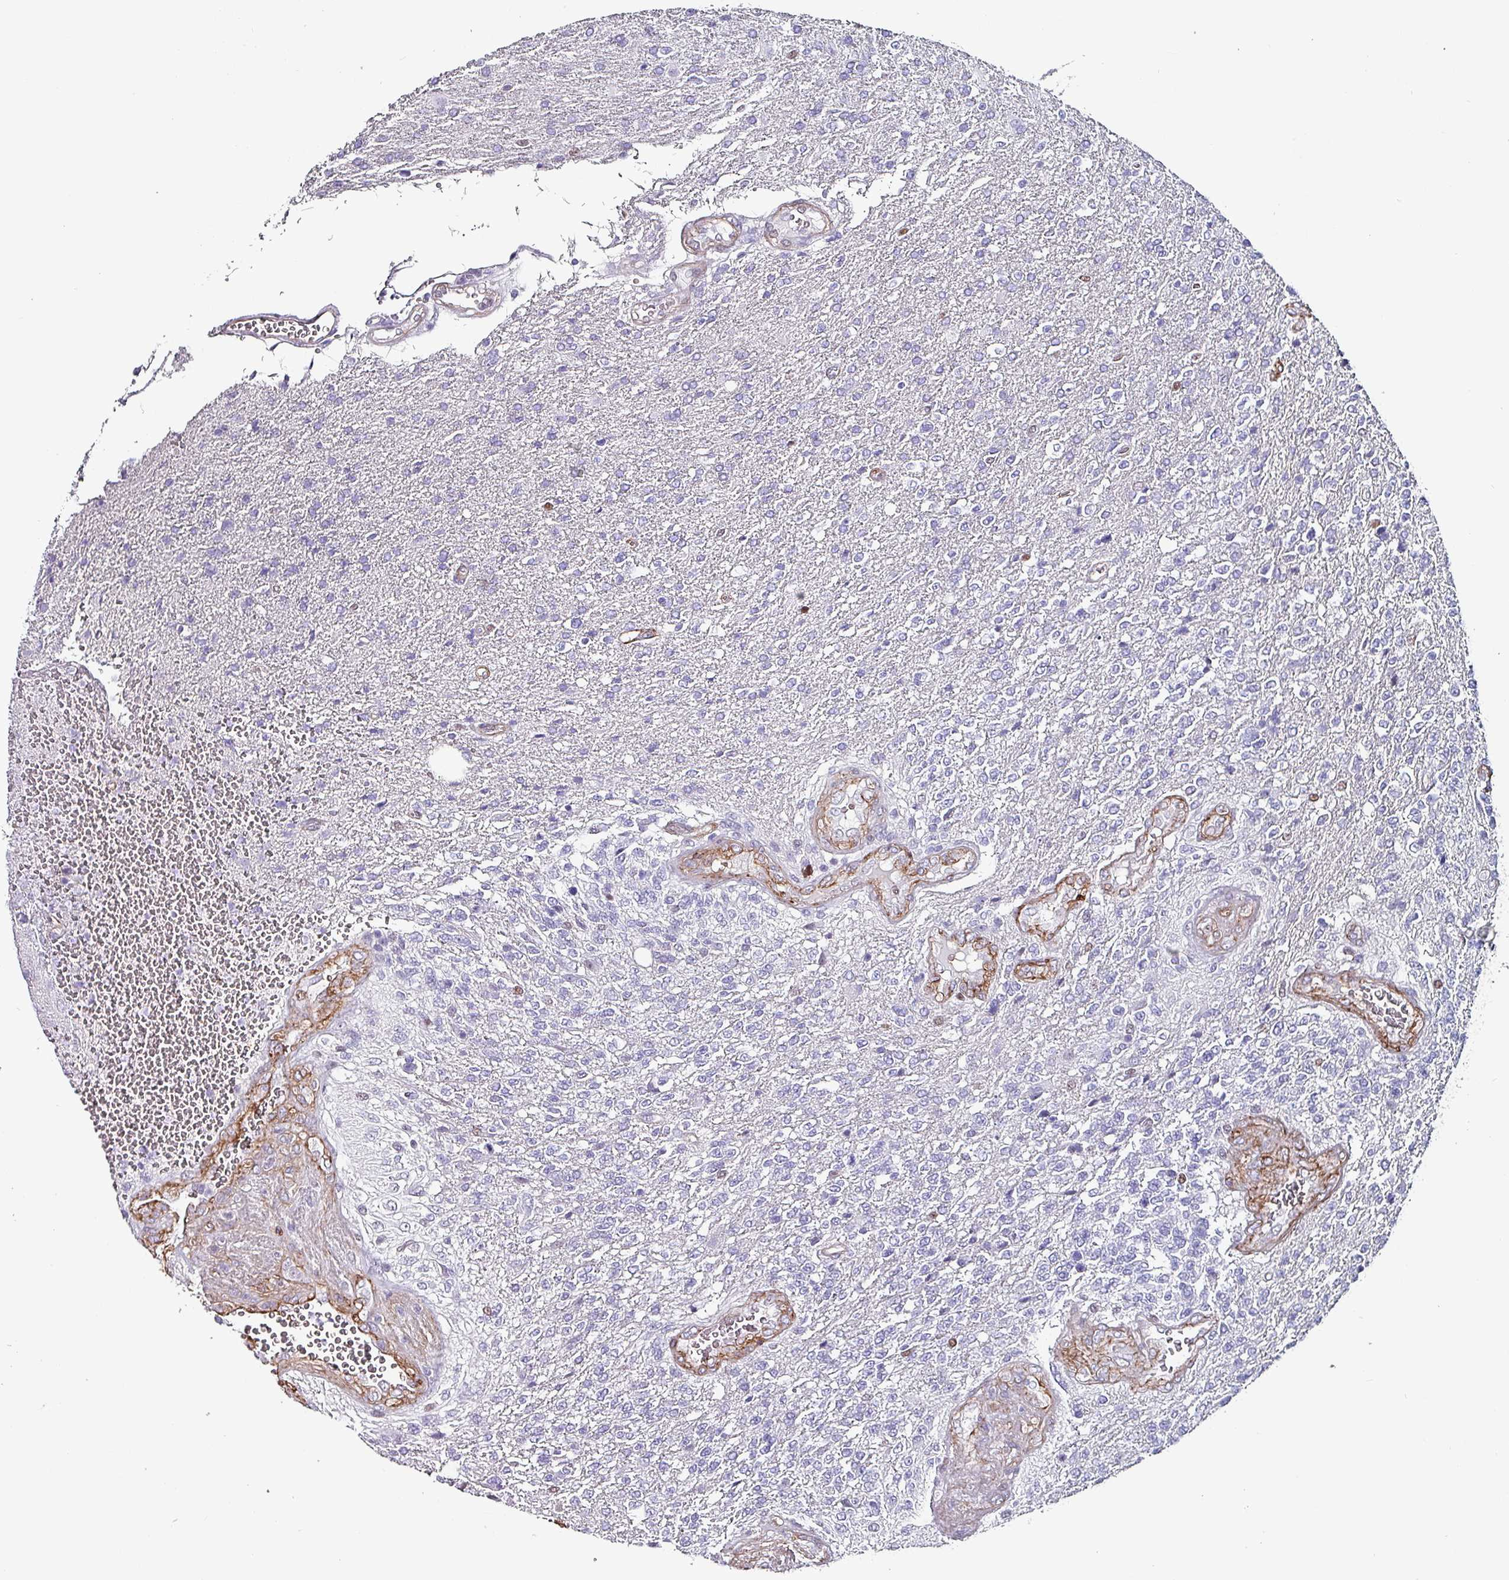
{"staining": {"intensity": "negative", "quantity": "none", "location": "none"}, "tissue": "glioma", "cell_type": "Tumor cells", "image_type": "cancer", "snomed": [{"axis": "morphology", "description": "Glioma, malignant, High grade"}, {"axis": "topography", "description": "Brain"}], "caption": "IHC micrograph of neoplastic tissue: human glioma stained with DAB shows no significant protein expression in tumor cells. Nuclei are stained in blue.", "gene": "ZNF816-ZNF321P", "patient": {"sex": "male", "age": 56}}